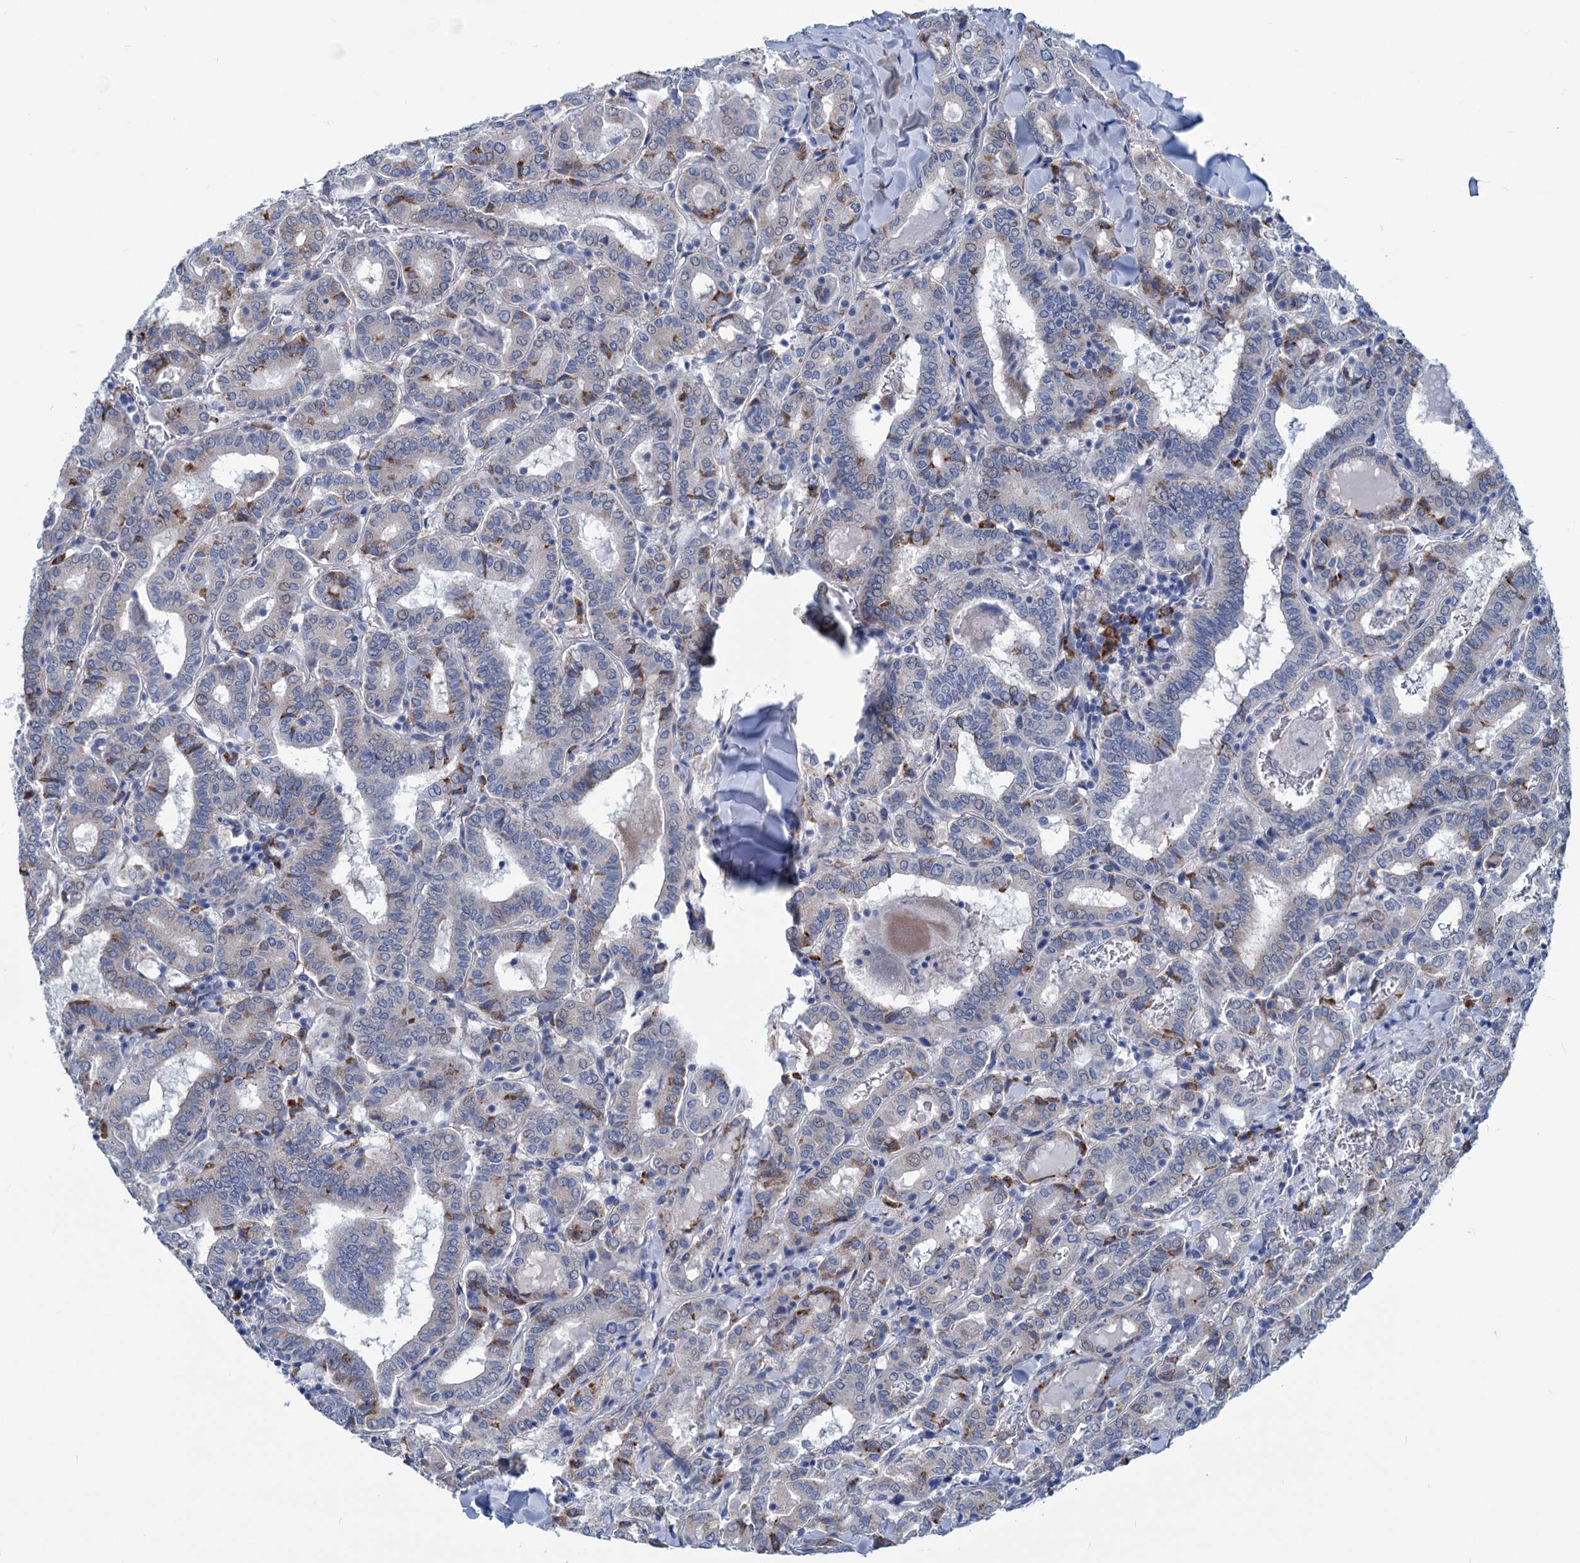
{"staining": {"intensity": "moderate", "quantity": "<25%", "location": "cytoplasmic/membranous"}, "tissue": "thyroid cancer", "cell_type": "Tumor cells", "image_type": "cancer", "snomed": [{"axis": "morphology", "description": "Papillary adenocarcinoma, NOS"}, {"axis": "topography", "description": "Thyroid gland"}], "caption": "Immunohistochemical staining of human thyroid cancer shows low levels of moderate cytoplasmic/membranous positivity in about <25% of tumor cells.", "gene": "NEU3", "patient": {"sex": "female", "age": 72}}